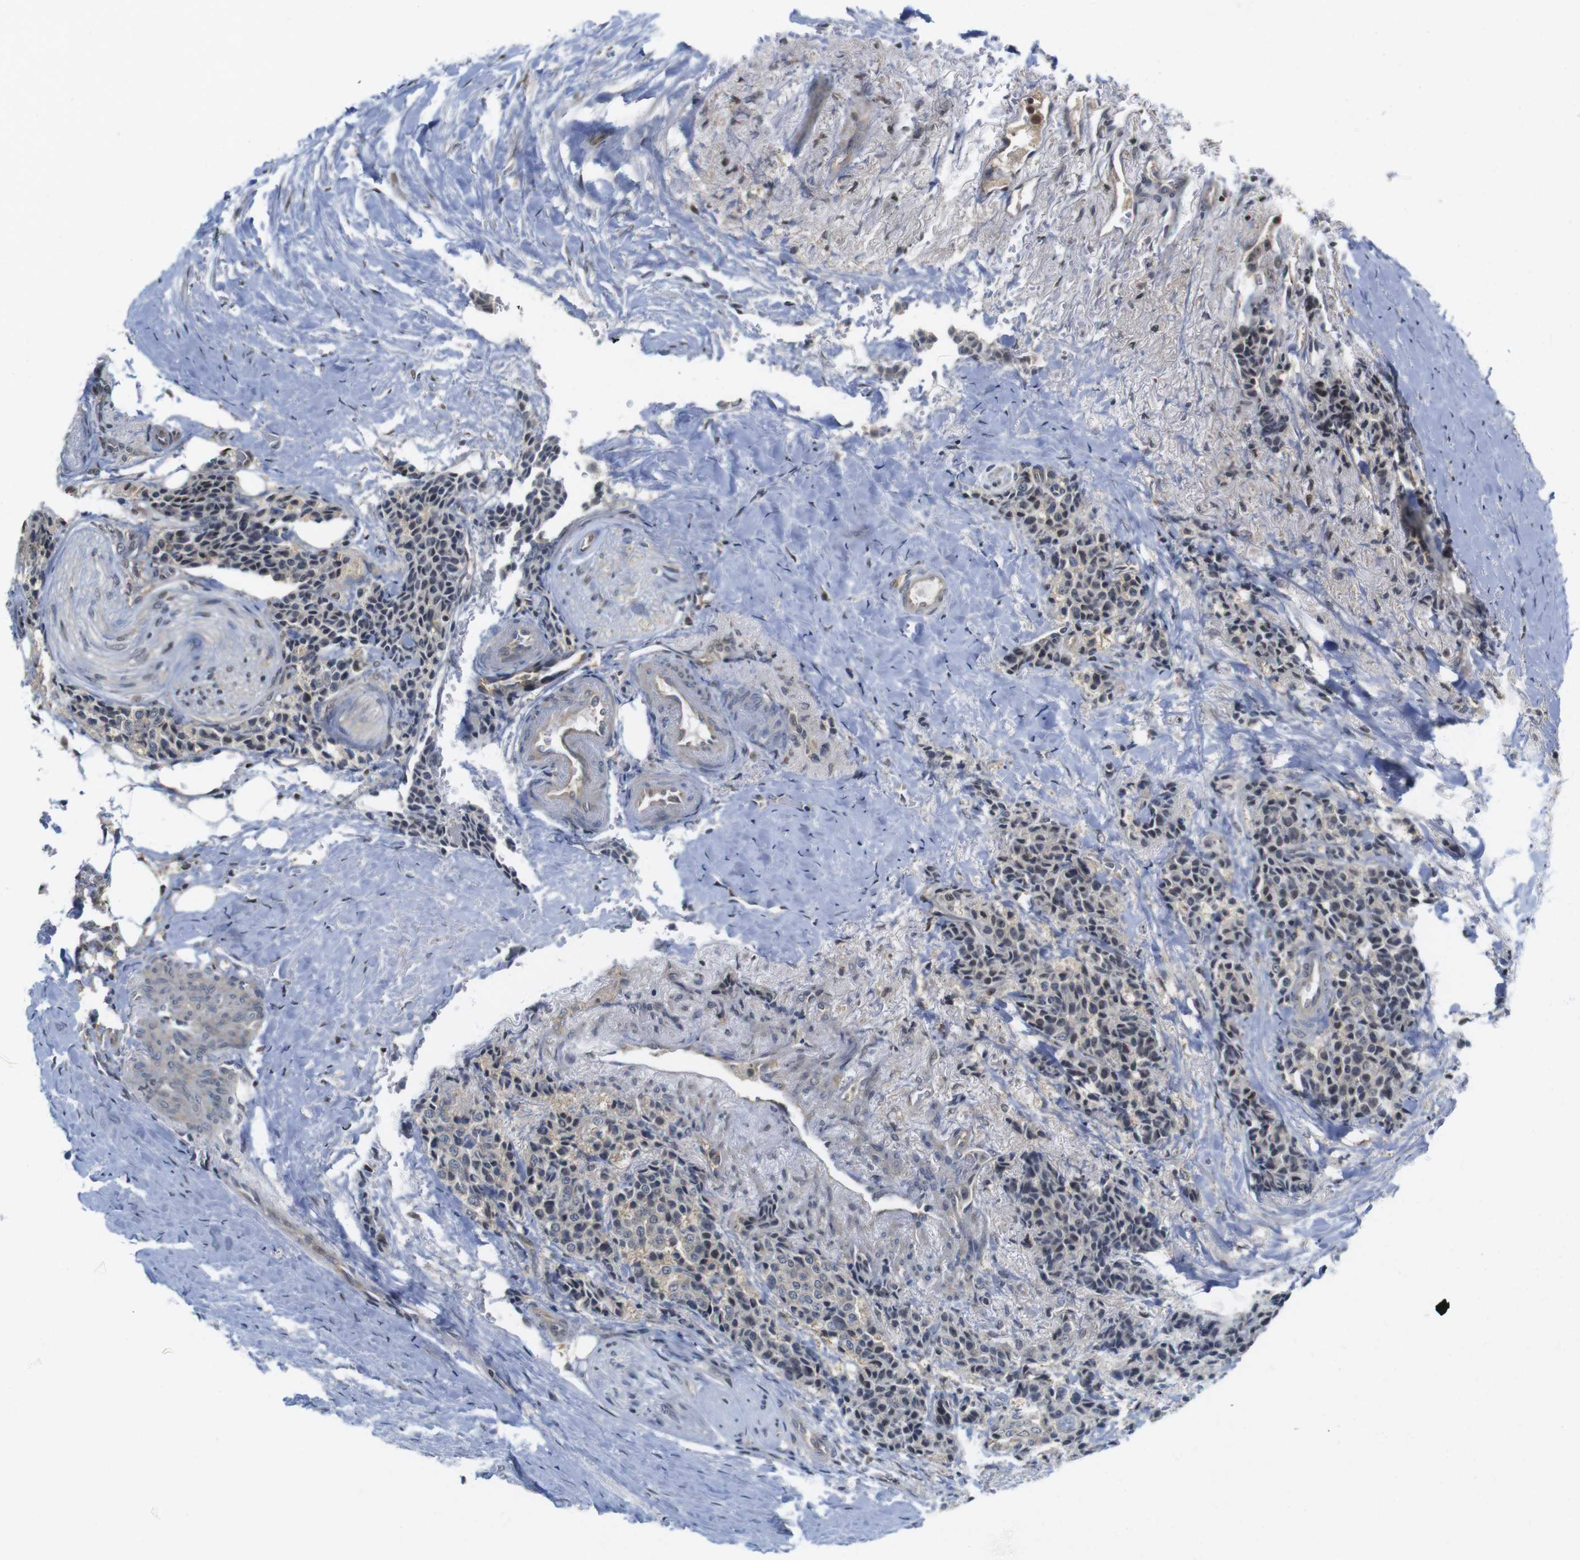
{"staining": {"intensity": "weak", "quantity": "25%-75%", "location": "cytoplasmic/membranous"}, "tissue": "carcinoid", "cell_type": "Tumor cells", "image_type": "cancer", "snomed": [{"axis": "morphology", "description": "Carcinoid, malignant, NOS"}, {"axis": "topography", "description": "Colon"}], "caption": "Immunohistochemical staining of human carcinoid reveals weak cytoplasmic/membranous protein positivity in approximately 25%-75% of tumor cells.", "gene": "RCC1", "patient": {"sex": "female", "age": 61}}